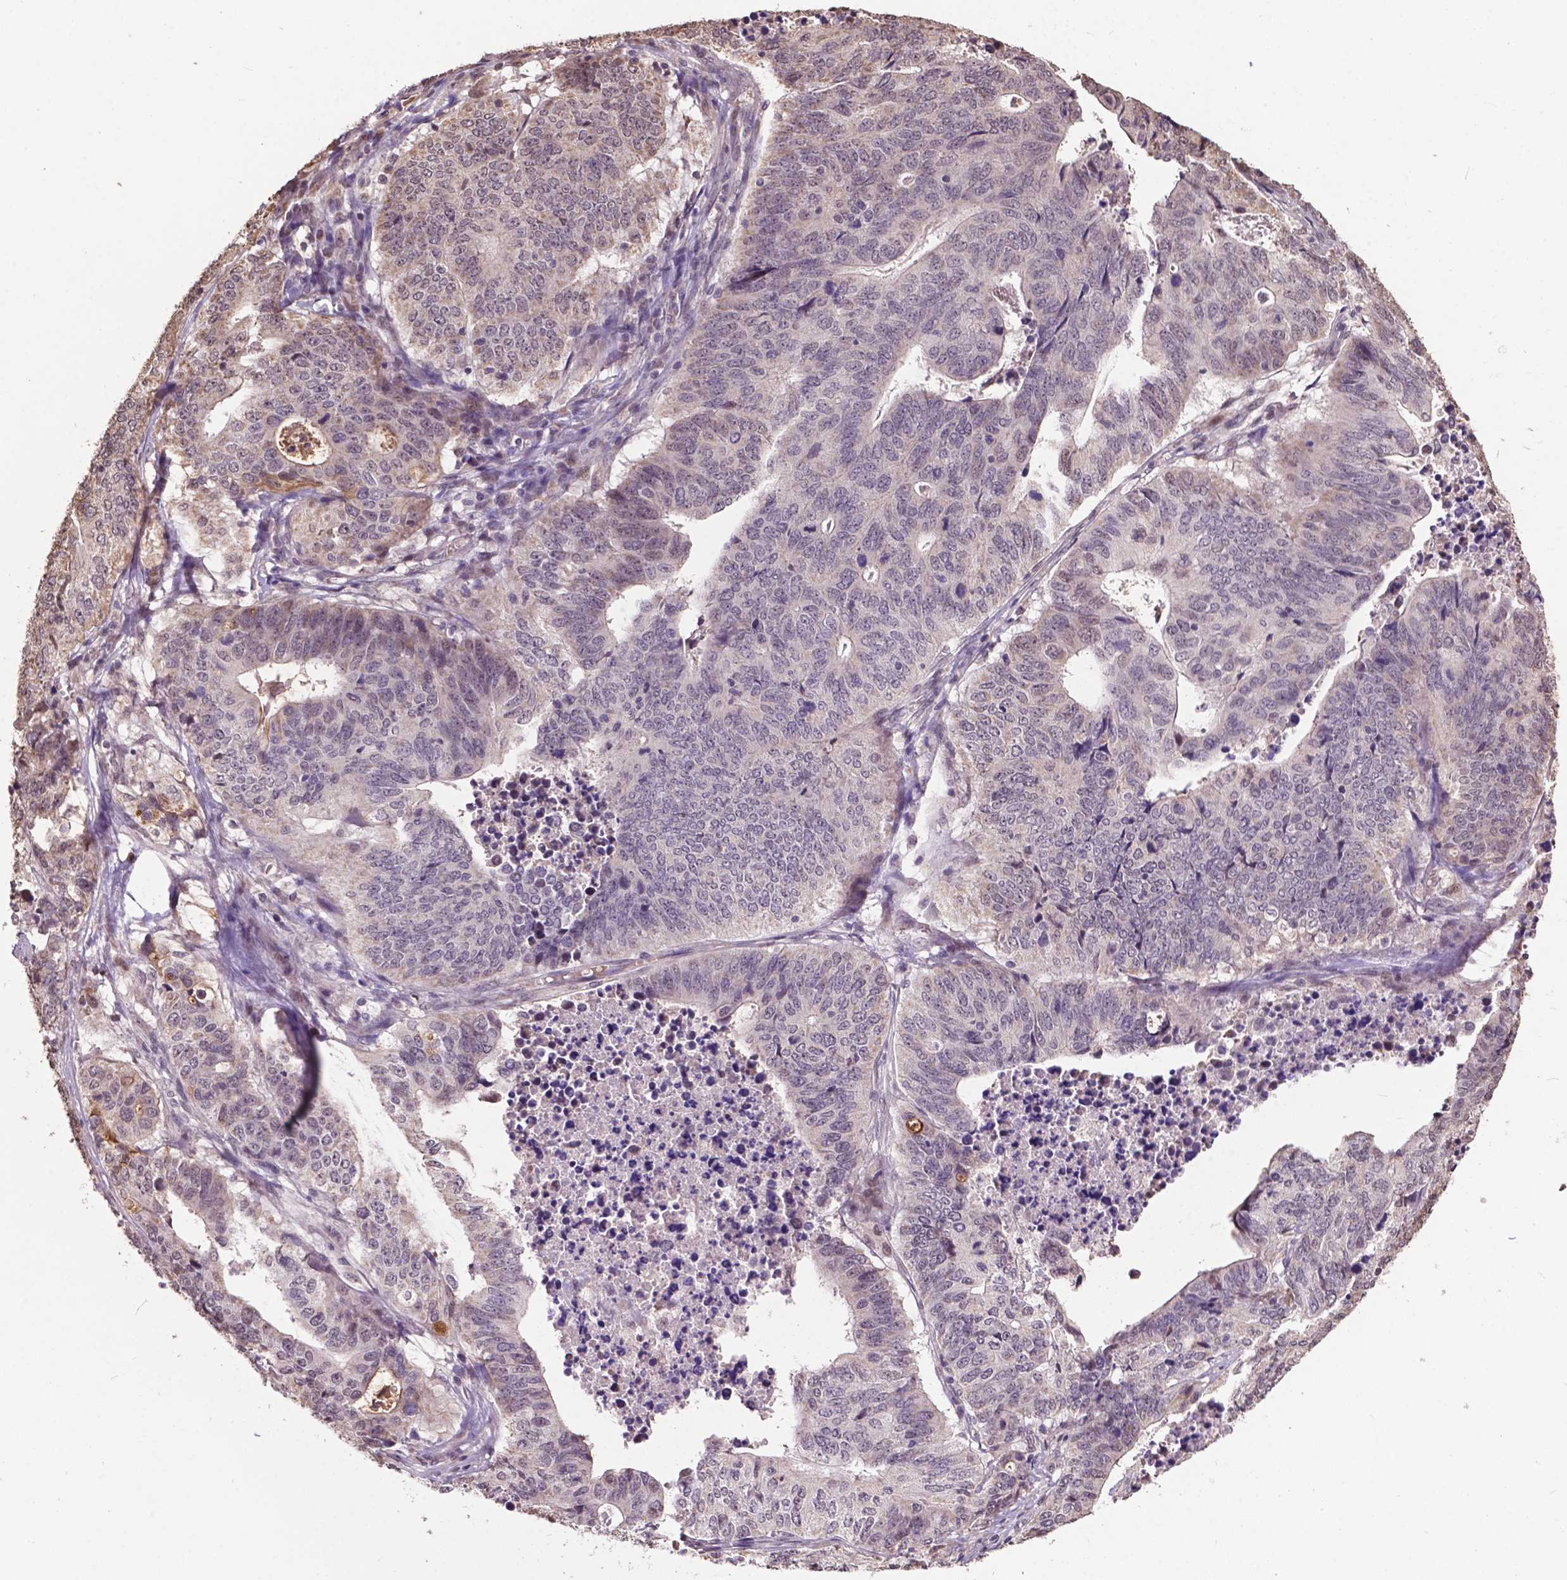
{"staining": {"intensity": "negative", "quantity": "none", "location": "none"}, "tissue": "stomach cancer", "cell_type": "Tumor cells", "image_type": "cancer", "snomed": [{"axis": "morphology", "description": "Adenocarcinoma, NOS"}, {"axis": "topography", "description": "Stomach, upper"}], "caption": "Immunohistochemistry (IHC) image of neoplastic tissue: adenocarcinoma (stomach) stained with DAB (3,3'-diaminobenzidine) exhibits no significant protein expression in tumor cells.", "gene": "GLRA2", "patient": {"sex": "female", "age": 67}}